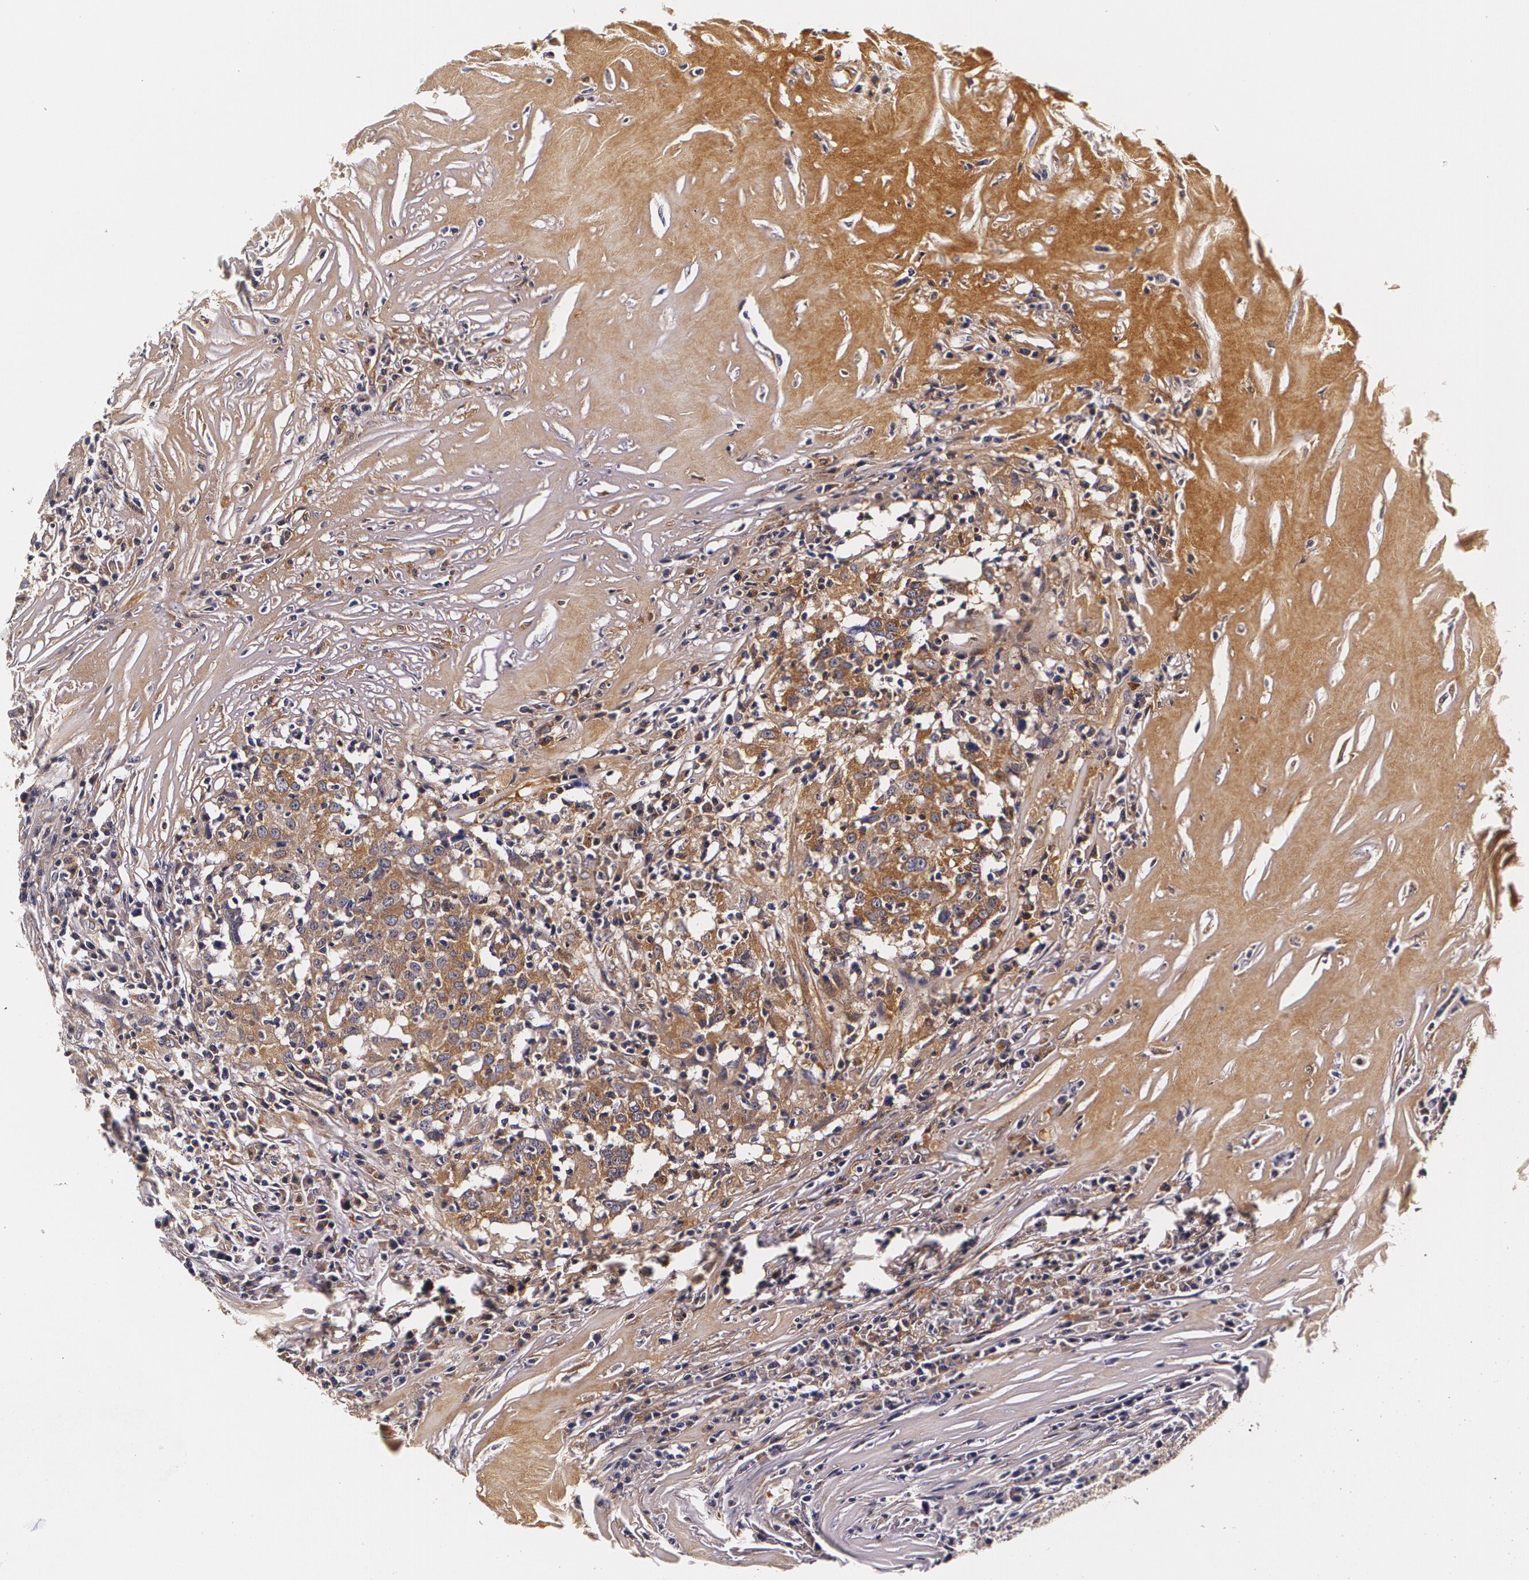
{"staining": {"intensity": "moderate", "quantity": ">75%", "location": "cytoplasmic/membranous"}, "tissue": "head and neck cancer", "cell_type": "Tumor cells", "image_type": "cancer", "snomed": [{"axis": "morphology", "description": "Adenocarcinoma, NOS"}, {"axis": "topography", "description": "Salivary gland"}, {"axis": "topography", "description": "Head-Neck"}], "caption": "The image demonstrates a brown stain indicating the presence of a protein in the cytoplasmic/membranous of tumor cells in head and neck cancer (adenocarcinoma).", "gene": "TTR", "patient": {"sex": "female", "age": 65}}